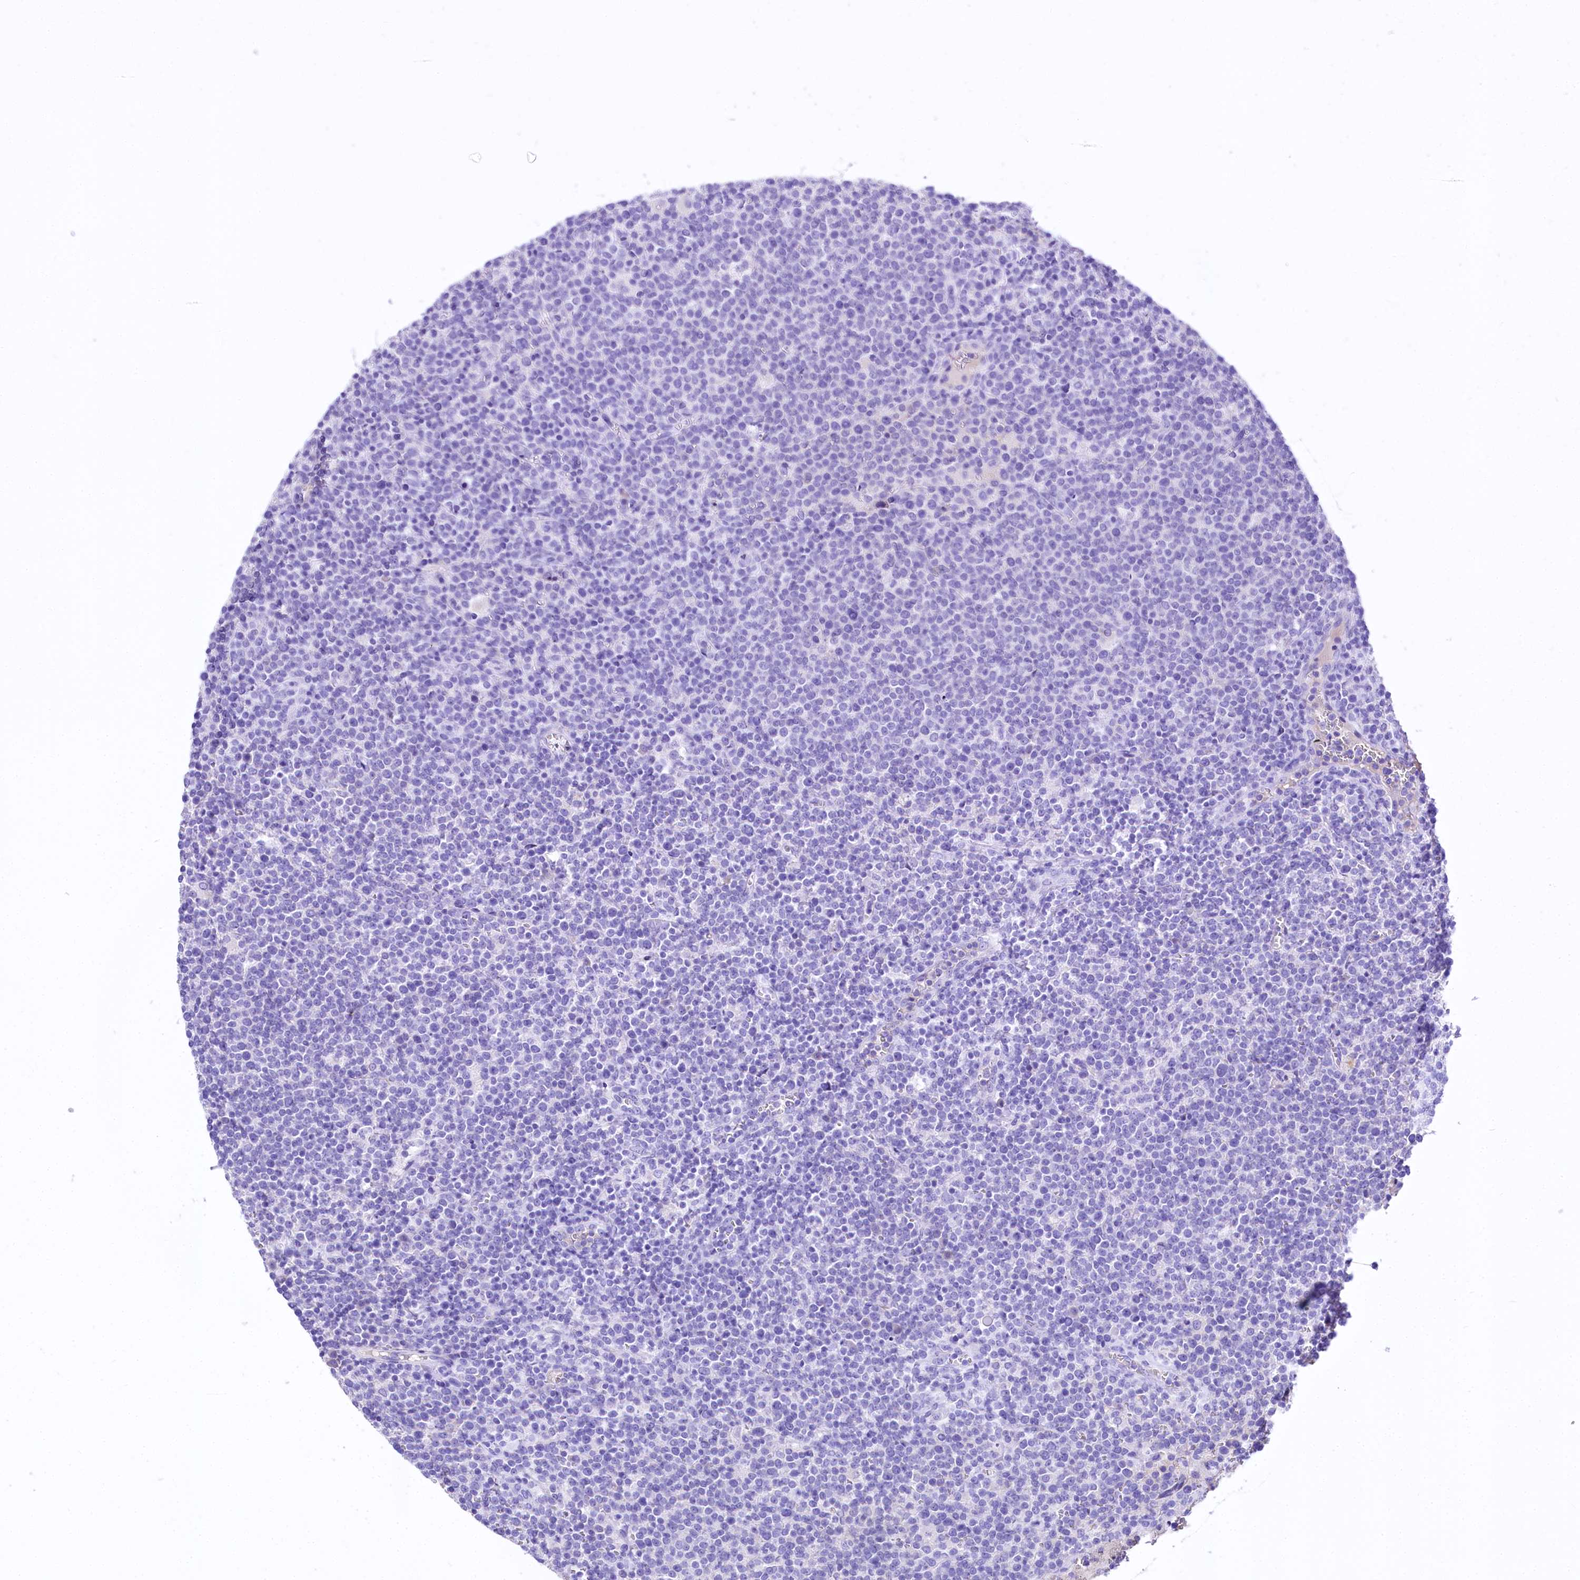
{"staining": {"intensity": "negative", "quantity": "none", "location": "none"}, "tissue": "lymphoma", "cell_type": "Tumor cells", "image_type": "cancer", "snomed": [{"axis": "morphology", "description": "Malignant lymphoma, non-Hodgkin's type, High grade"}, {"axis": "topography", "description": "Lymph node"}], "caption": "A micrograph of human lymphoma is negative for staining in tumor cells.", "gene": "A2ML1", "patient": {"sex": "male", "age": 61}}